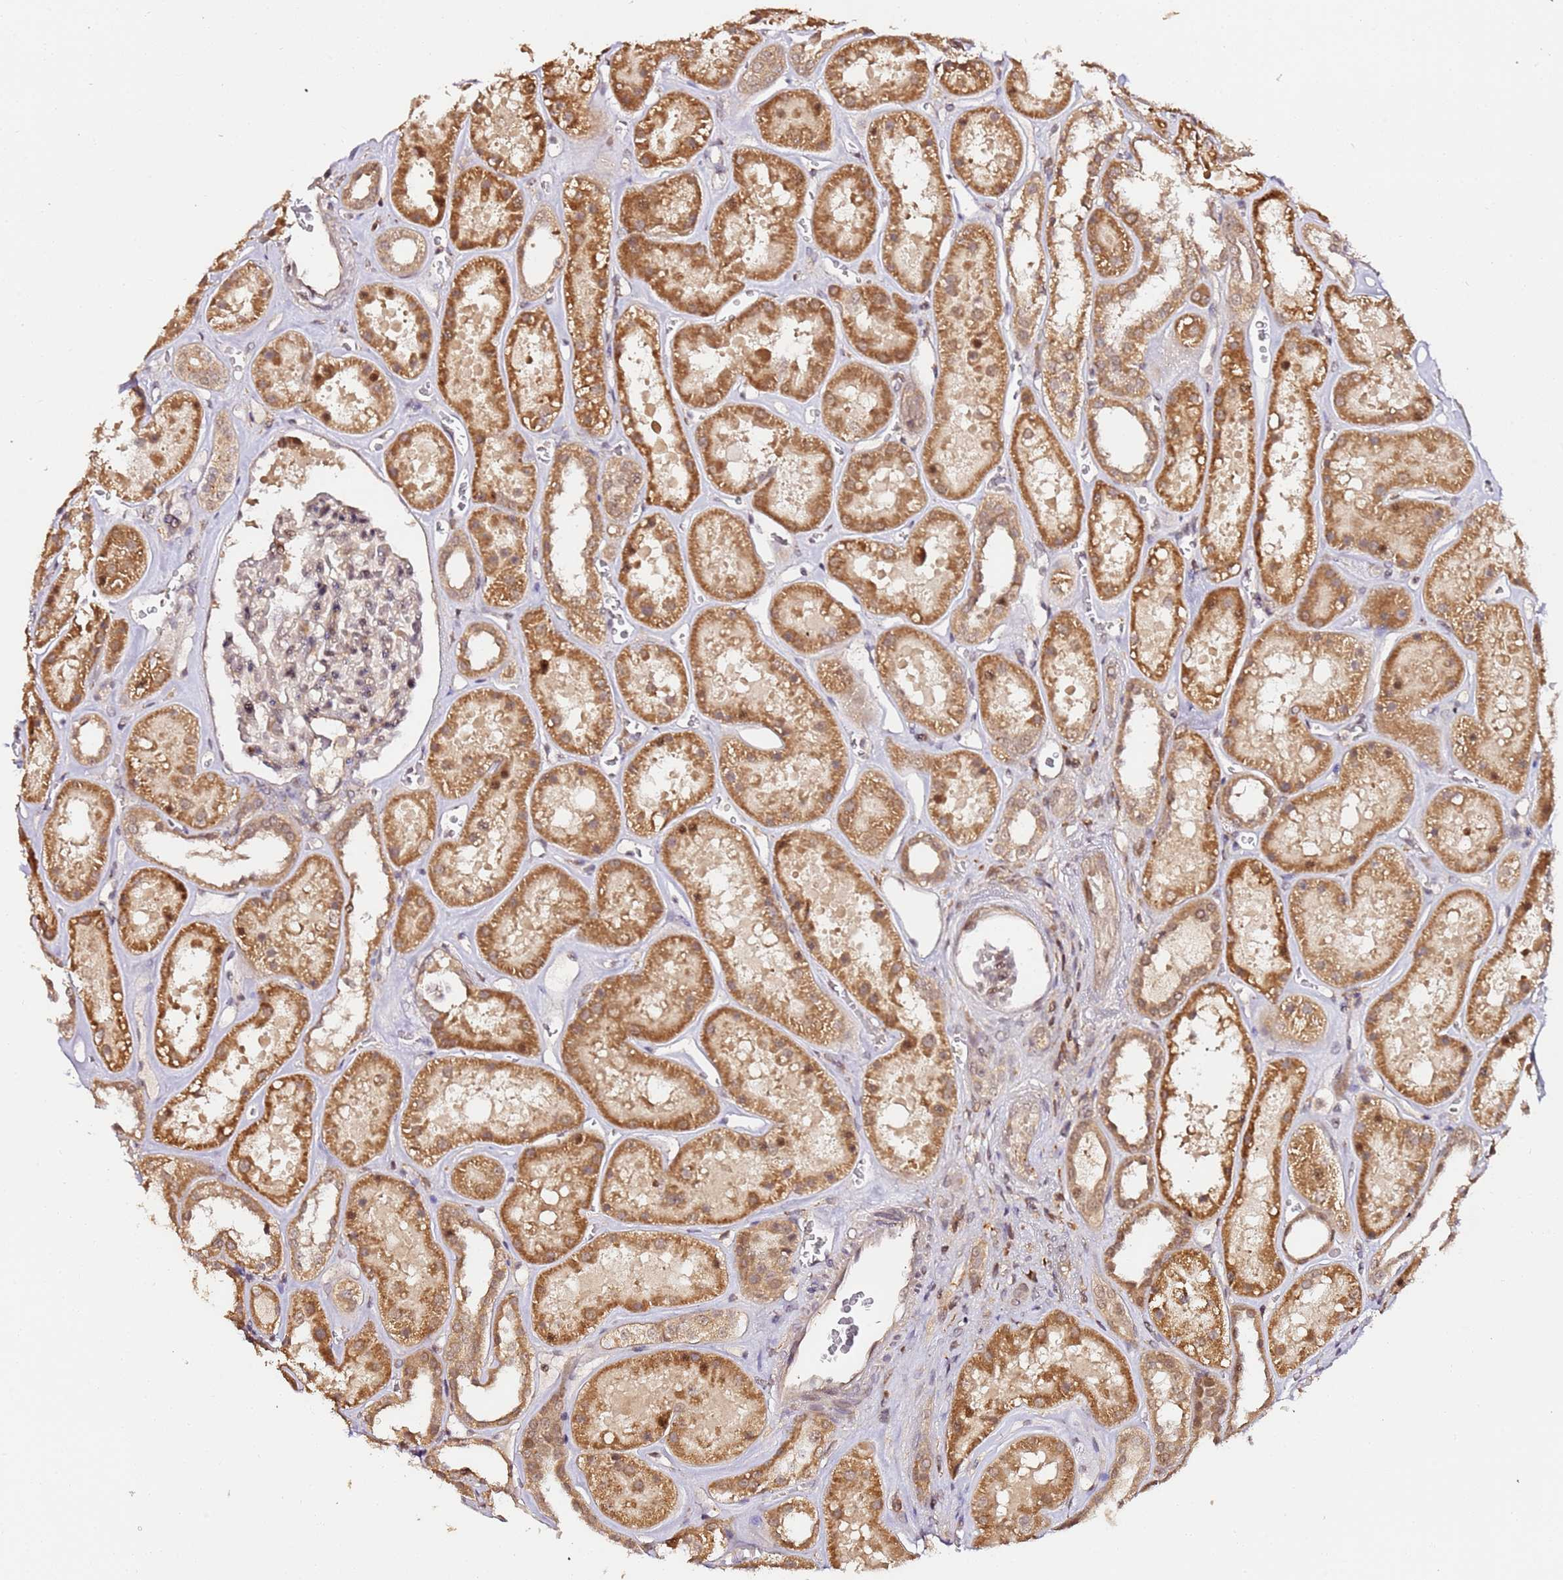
{"staining": {"intensity": "weak", "quantity": "25%-75%", "location": "nuclear"}, "tissue": "kidney", "cell_type": "Cells in glomeruli", "image_type": "normal", "snomed": [{"axis": "morphology", "description": "Normal tissue, NOS"}, {"axis": "topography", "description": "Kidney"}], "caption": "Kidney stained for a protein (brown) shows weak nuclear positive positivity in about 25%-75% of cells in glomeruli.", "gene": "OR5V1", "patient": {"sex": "female", "age": 41}}